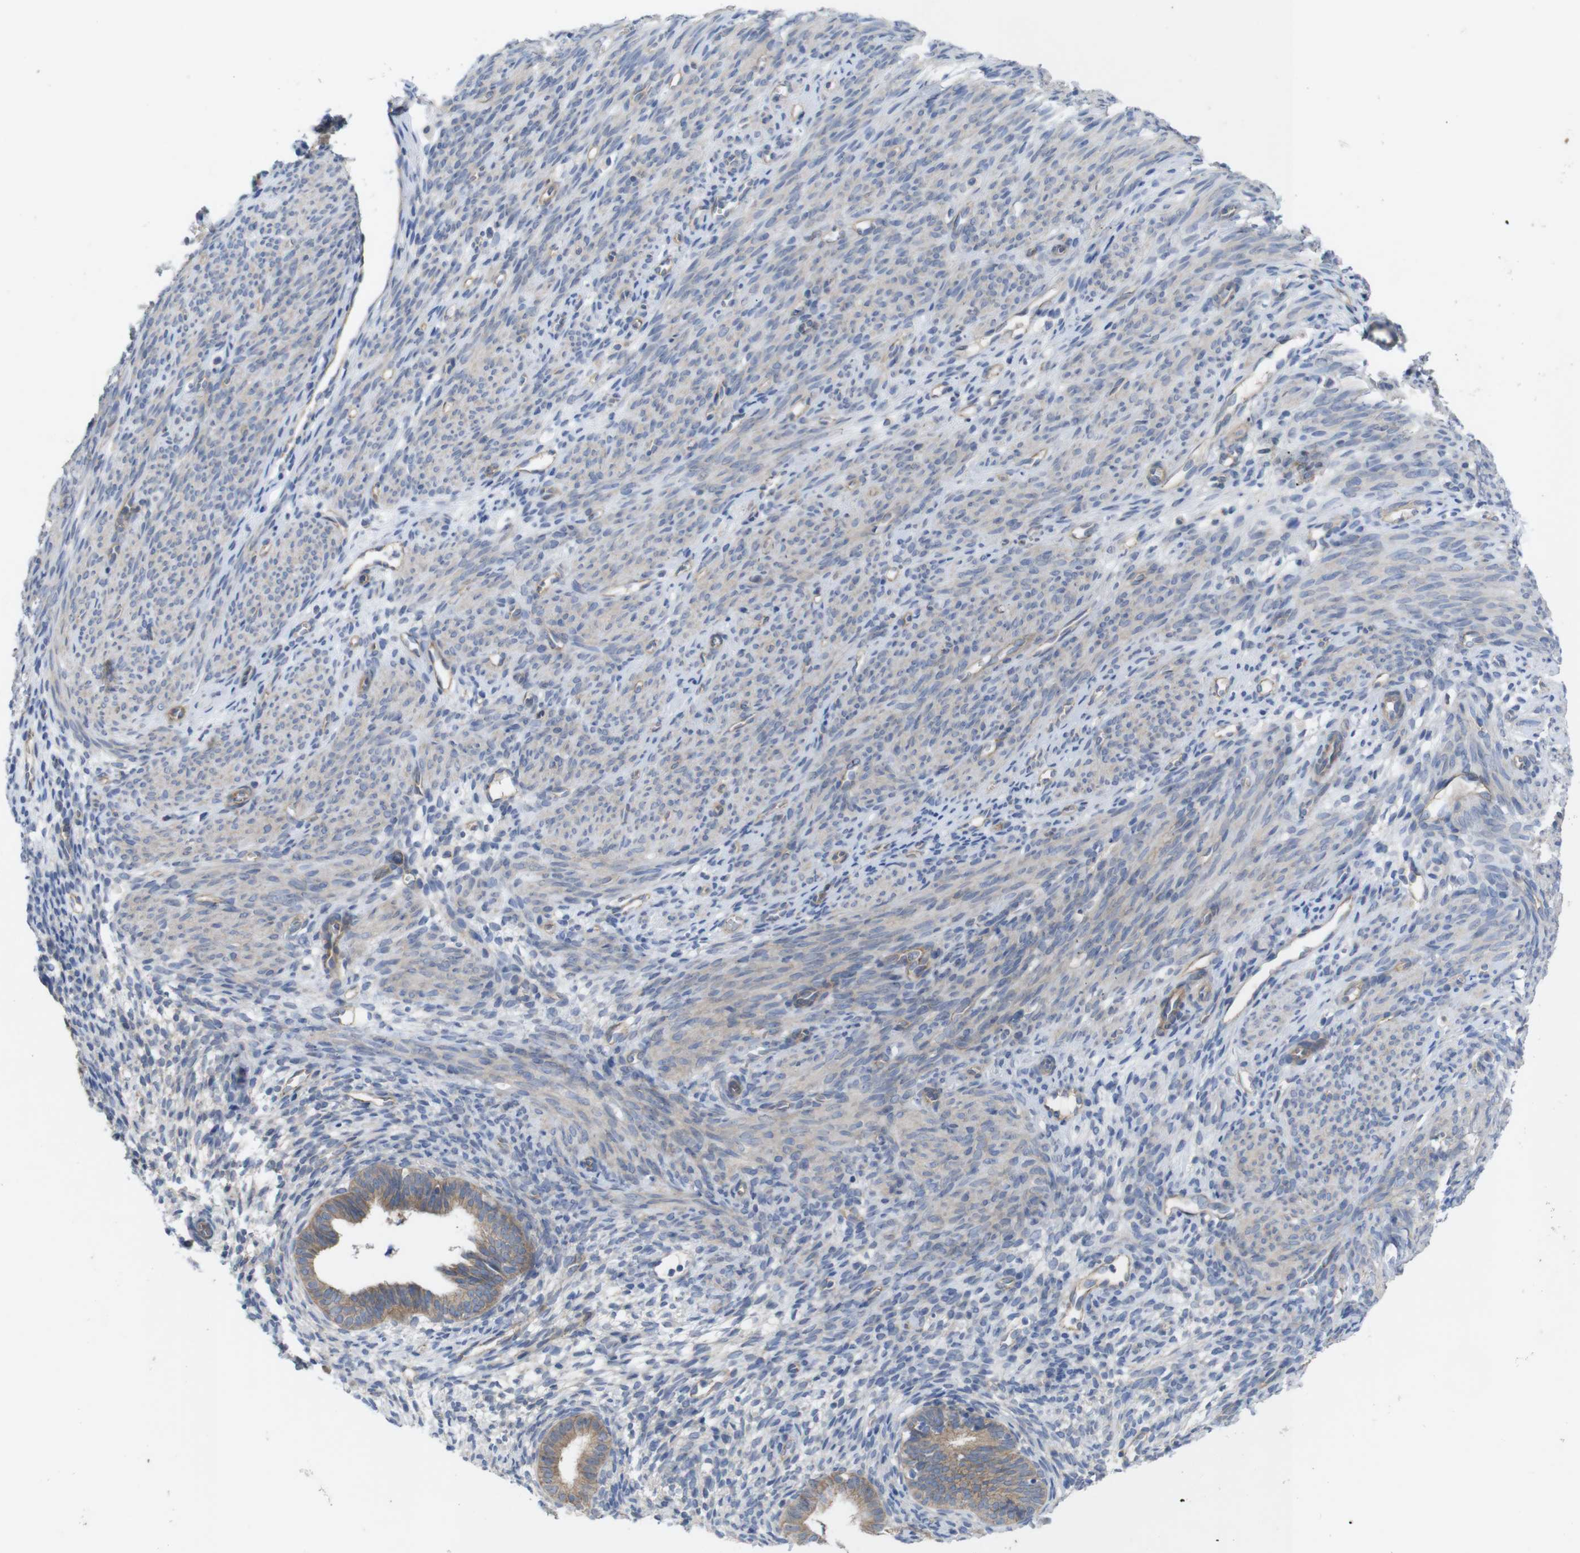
{"staining": {"intensity": "weak", "quantity": "<25%", "location": "cytoplasmic/membranous"}, "tissue": "endometrium", "cell_type": "Cells in endometrial stroma", "image_type": "normal", "snomed": [{"axis": "morphology", "description": "Normal tissue, NOS"}, {"axis": "morphology", "description": "Adenocarcinoma, NOS"}, {"axis": "topography", "description": "Endometrium"}, {"axis": "topography", "description": "Ovary"}], "caption": "Immunohistochemistry image of unremarkable endometrium: endometrium stained with DAB (3,3'-diaminobenzidine) demonstrates no significant protein positivity in cells in endometrial stroma.", "gene": "KIDINS220", "patient": {"sex": "female", "age": 68}}